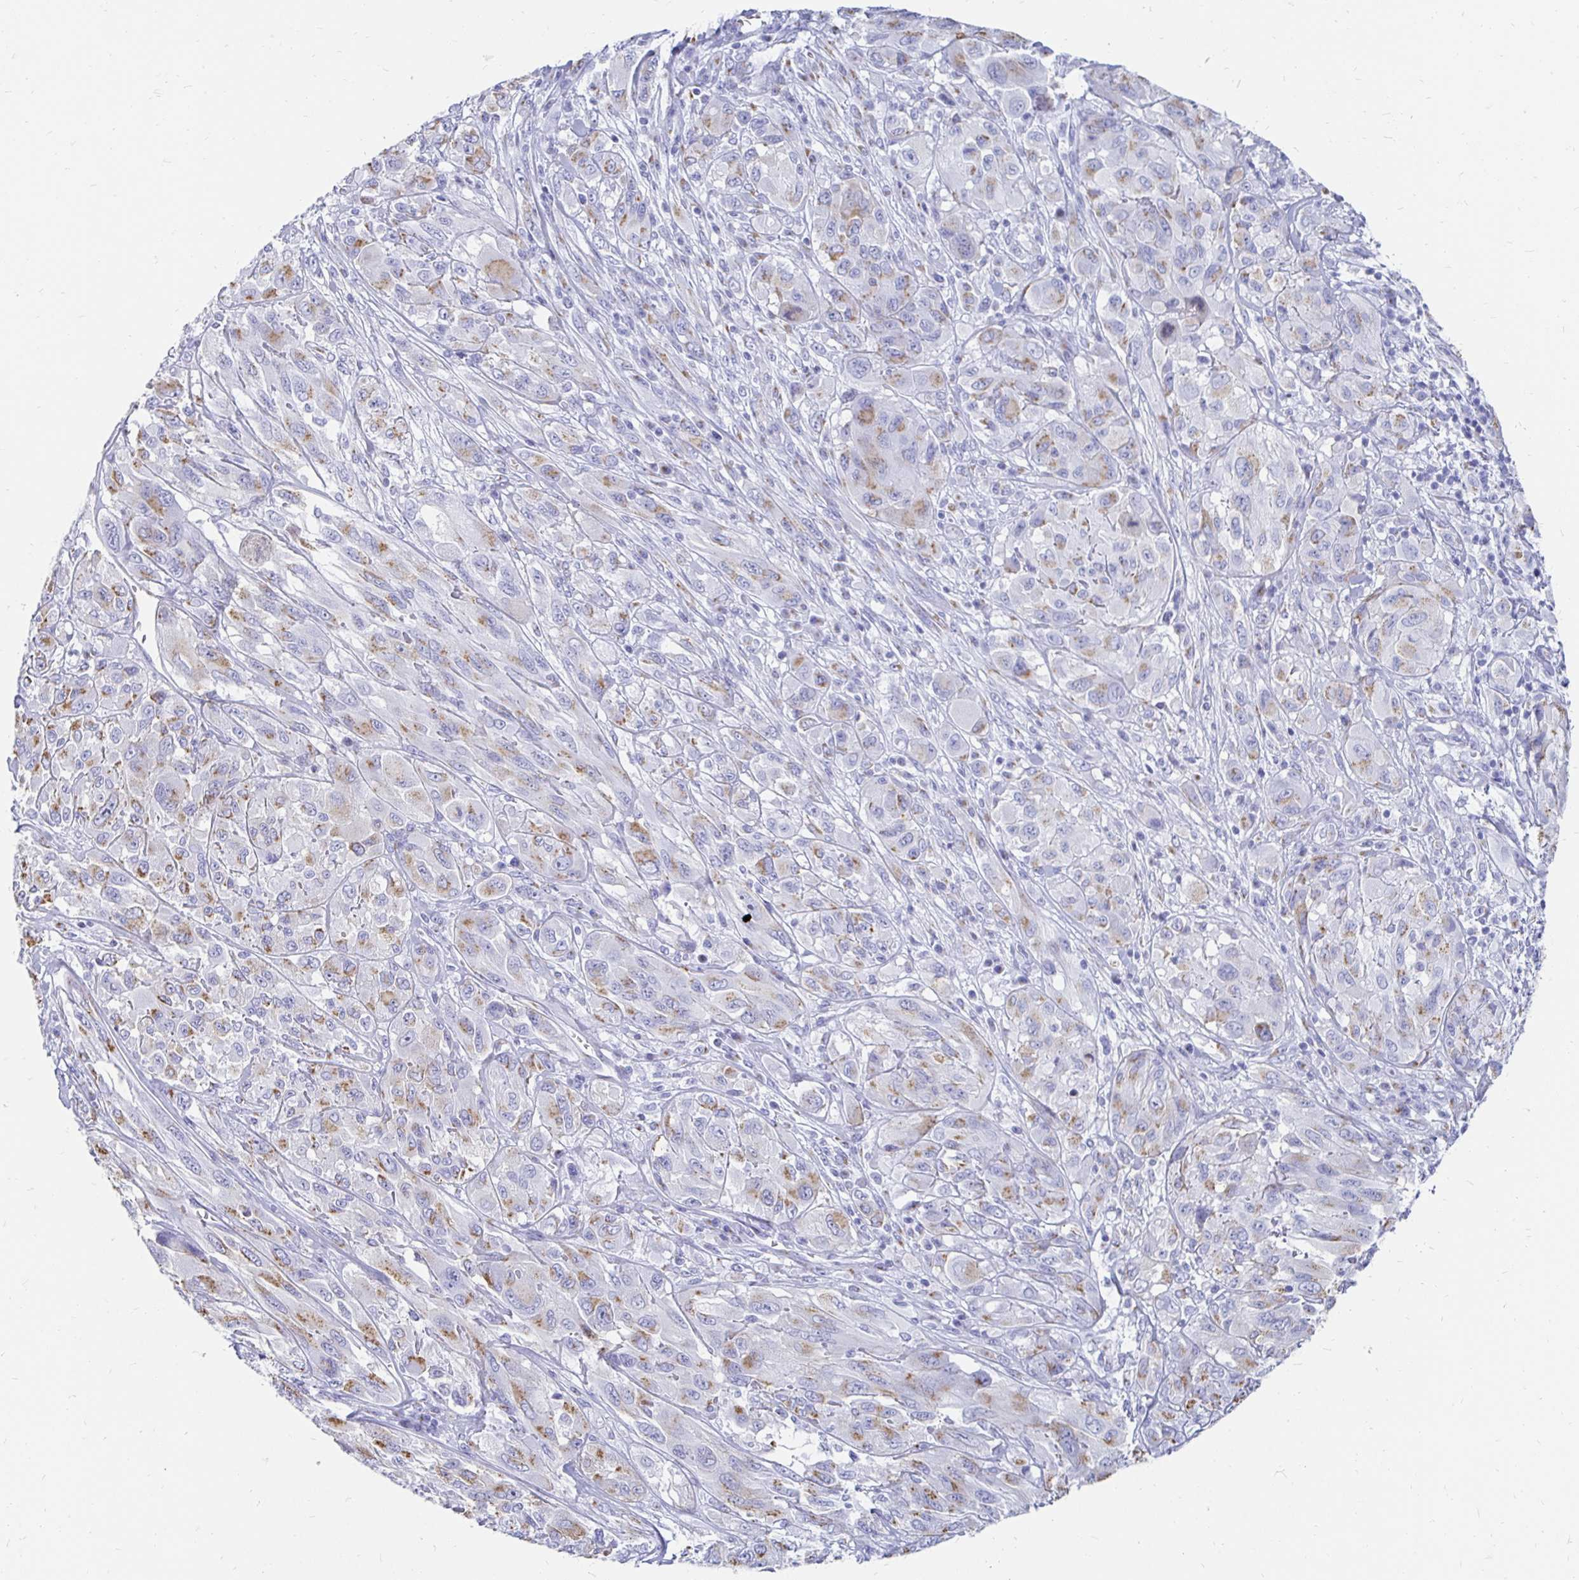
{"staining": {"intensity": "moderate", "quantity": ">75%", "location": "cytoplasmic/membranous"}, "tissue": "melanoma", "cell_type": "Tumor cells", "image_type": "cancer", "snomed": [{"axis": "morphology", "description": "Malignant melanoma, NOS"}, {"axis": "topography", "description": "Skin"}], "caption": "Immunohistochemical staining of melanoma reveals moderate cytoplasmic/membranous protein positivity in about >75% of tumor cells.", "gene": "PAGE4", "patient": {"sex": "female", "age": 91}}